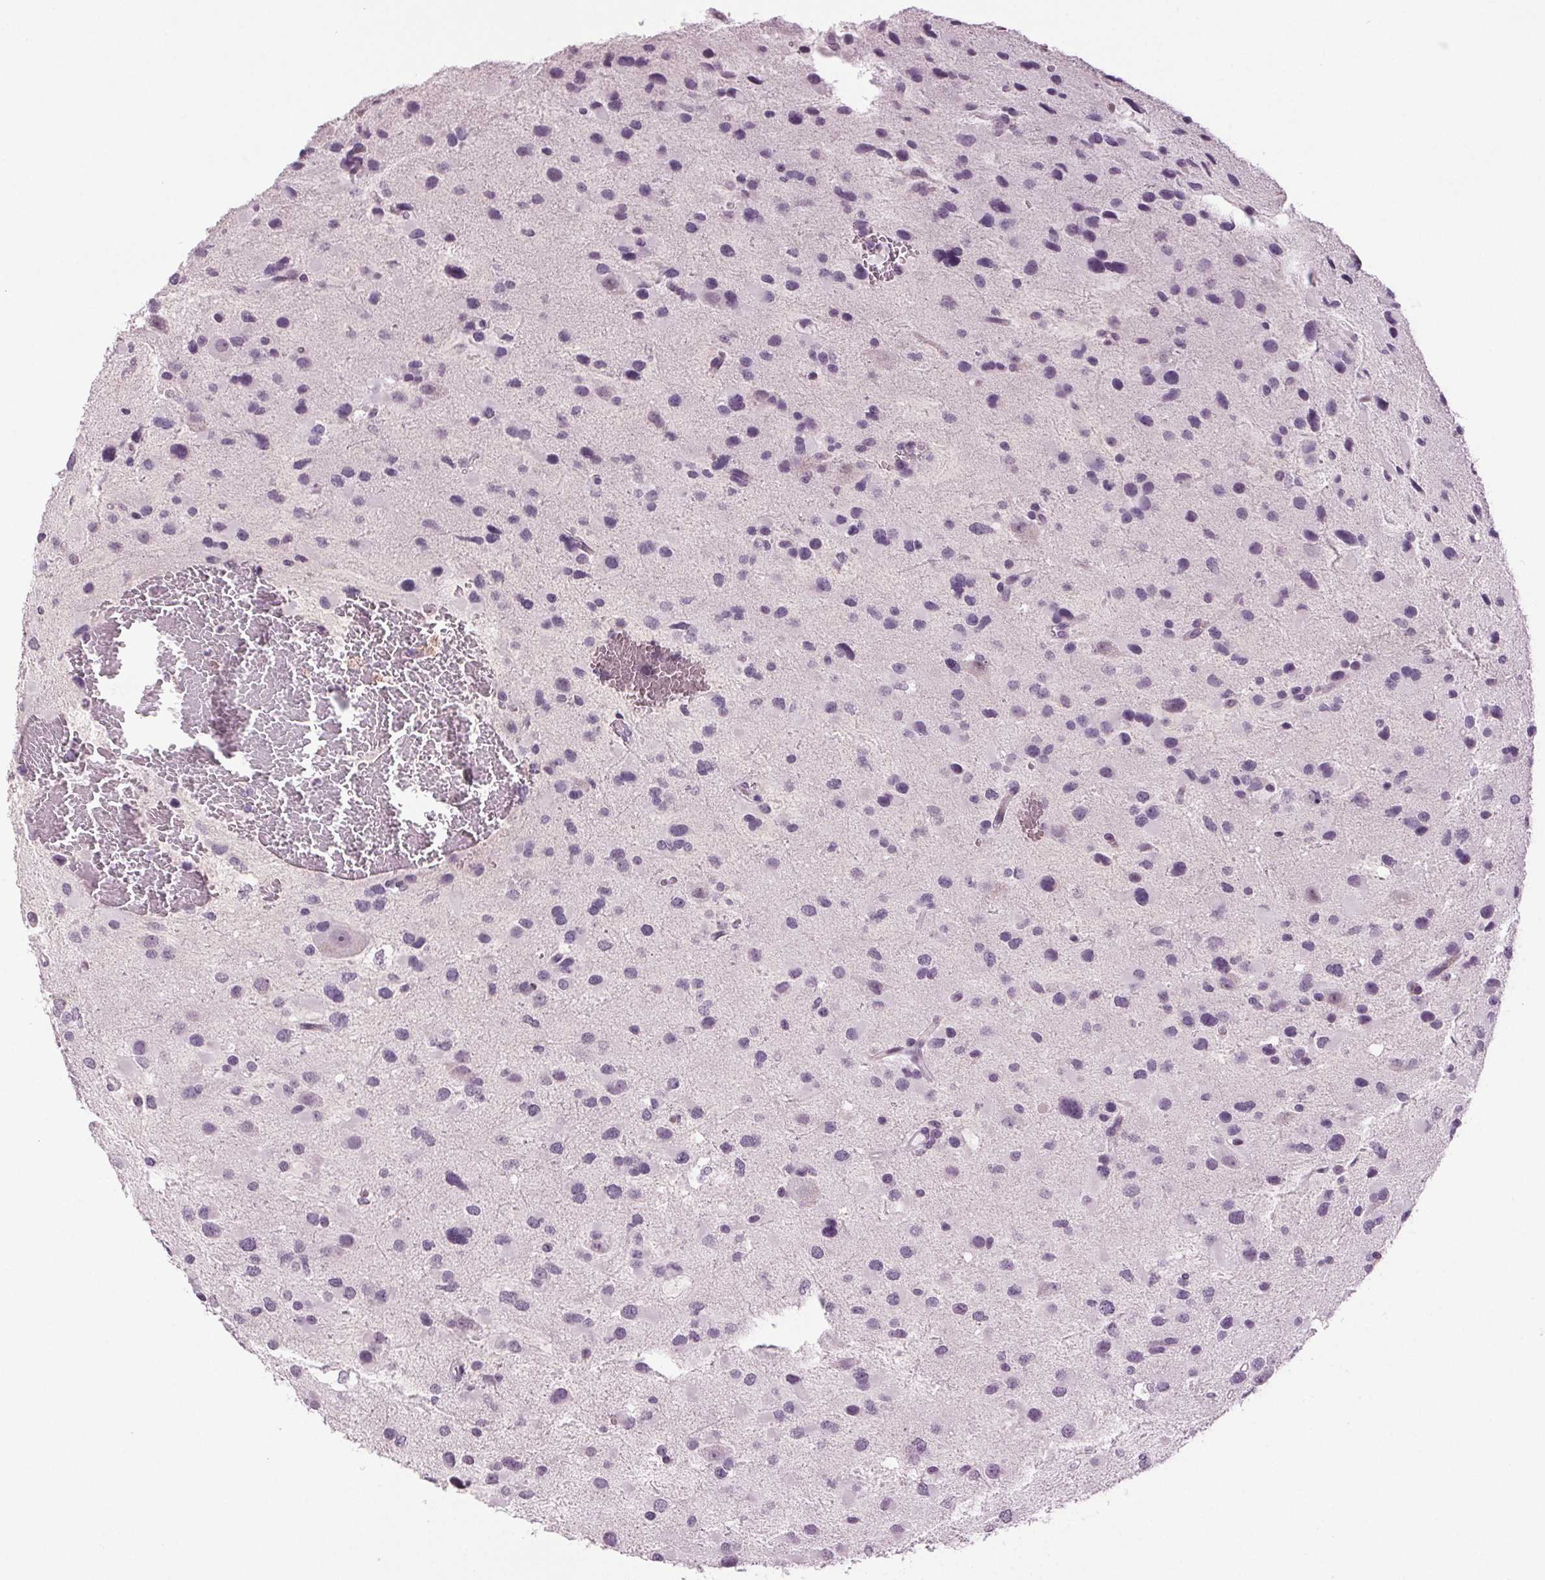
{"staining": {"intensity": "negative", "quantity": "none", "location": "none"}, "tissue": "glioma", "cell_type": "Tumor cells", "image_type": "cancer", "snomed": [{"axis": "morphology", "description": "Glioma, malignant, Low grade"}, {"axis": "topography", "description": "Brain"}], "caption": "Micrograph shows no protein positivity in tumor cells of malignant glioma (low-grade) tissue. (Immunohistochemistry (ihc), brightfield microscopy, high magnification).", "gene": "DNAH12", "patient": {"sex": "female", "age": 32}}